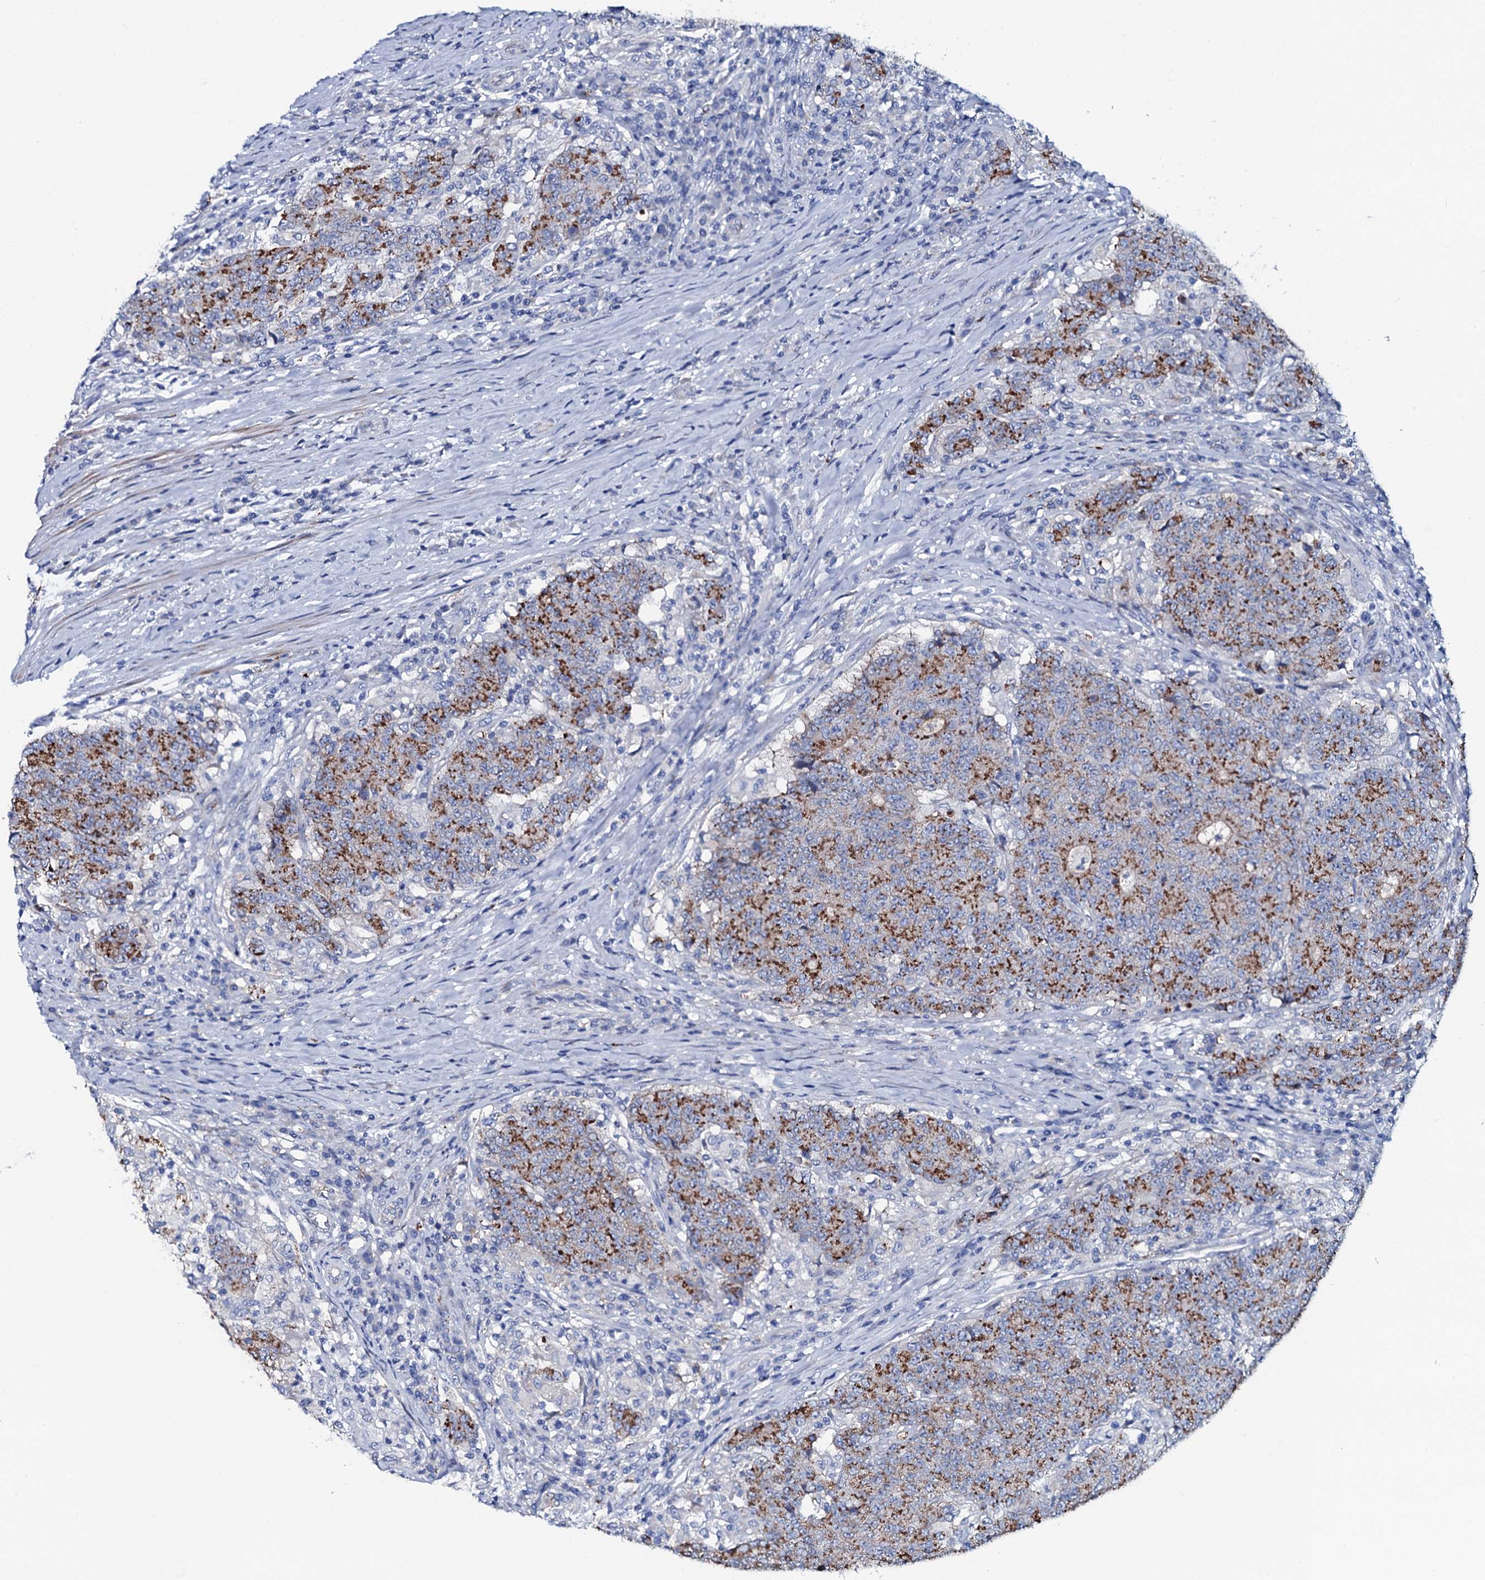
{"staining": {"intensity": "moderate", "quantity": ">75%", "location": "cytoplasmic/membranous"}, "tissue": "colorectal cancer", "cell_type": "Tumor cells", "image_type": "cancer", "snomed": [{"axis": "morphology", "description": "Adenocarcinoma, NOS"}, {"axis": "topography", "description": "Colon"}], "caption": "Immunohistochemical staining of colorectal adenocarcinoma reveals medium levels of moderate cytoplasmic/membranous positivity in about >75% of tumor cells.", "gene": "GYS2", "patient": {"sex": "female", "age": 75}}